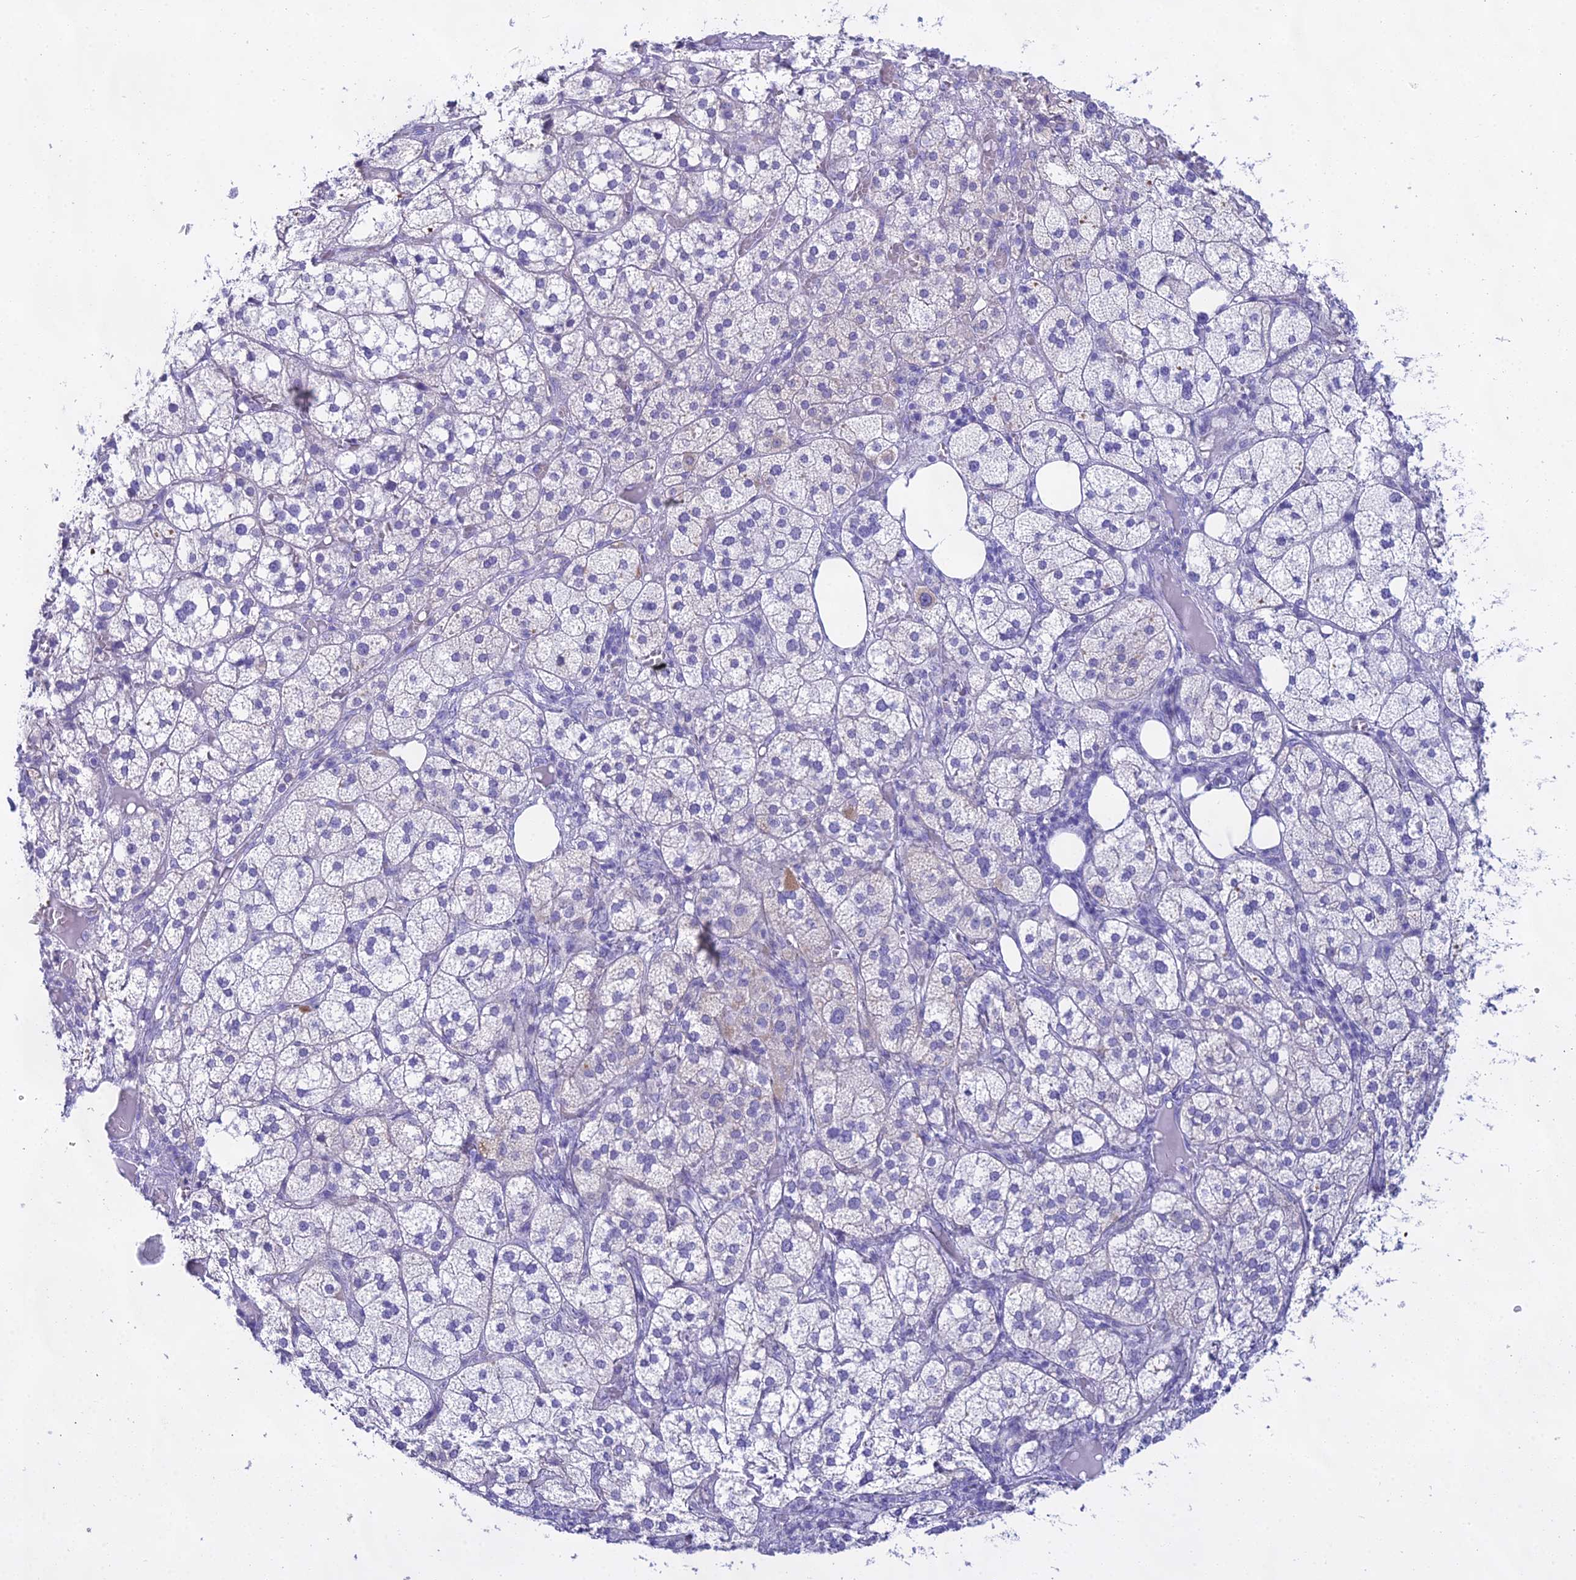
{"staining": {"intensity": "strong", "quantity": "<25%", "location": "cytoplasmic/membranous"}, "tissue": "adrenal gland", "cell_type": "Glandular cells", "image_type": "normal", "snomed": [{"axis": "morphology", "description": "Normal tissue, NOS"}, {"axis": "topography", "description": "Adrenal gland"}], "caption": "Immunohistochemistry image of normal human adrenal gland stained for a protein (brown), which reveals medium levels of strong cytoplasmic/membranous staining in approximately <25% of glandular cells.", "gene": "CGB1", "patient": {"sex": "female", "age": 61}}